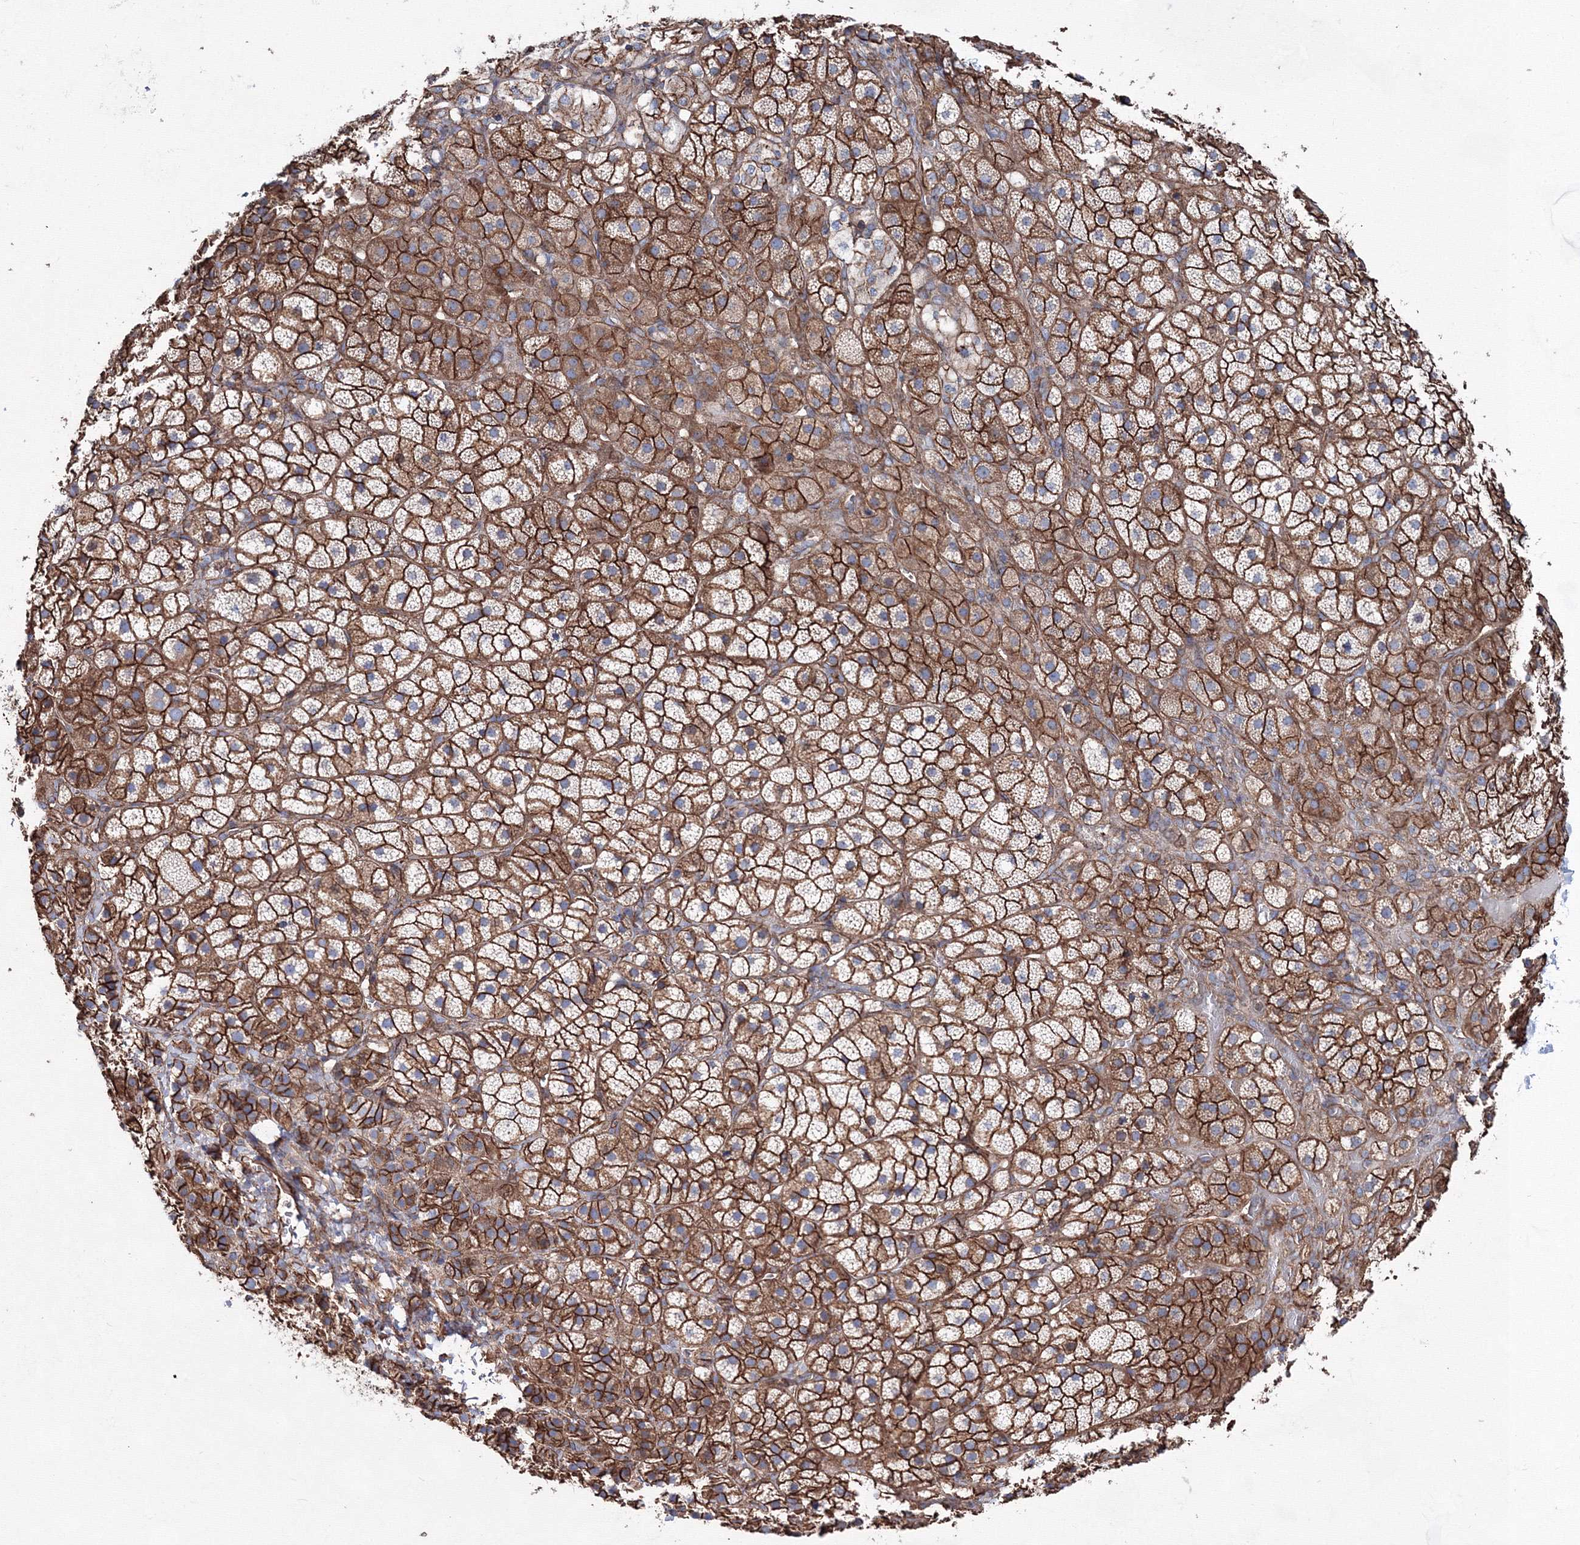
{"staining": {"intensity": "strong", "quantity": ">75%", "location": "cytoplasmic/membranous"}, "tissue": "adrenal gland", "cell_type": "Glandular cells", "image_type": "normal", "snomed": [{"axis": "morphology", "description": "Normal tissue, NOS"}, {"axis": "topography", "description": "Adrenal gland"}], "caption": "Immunohistochemical staining of unremarkable human adrenal gland displays strong cytoplasmic/membranous protein positivity in about >75% of glandular cells. Using DAB (brown) and hematoxylin (blue) stains, captured at high magnification using brightfield microscopy.", "gene": "ANKRD37", "patient": {"sex": "female", "age": 44}}